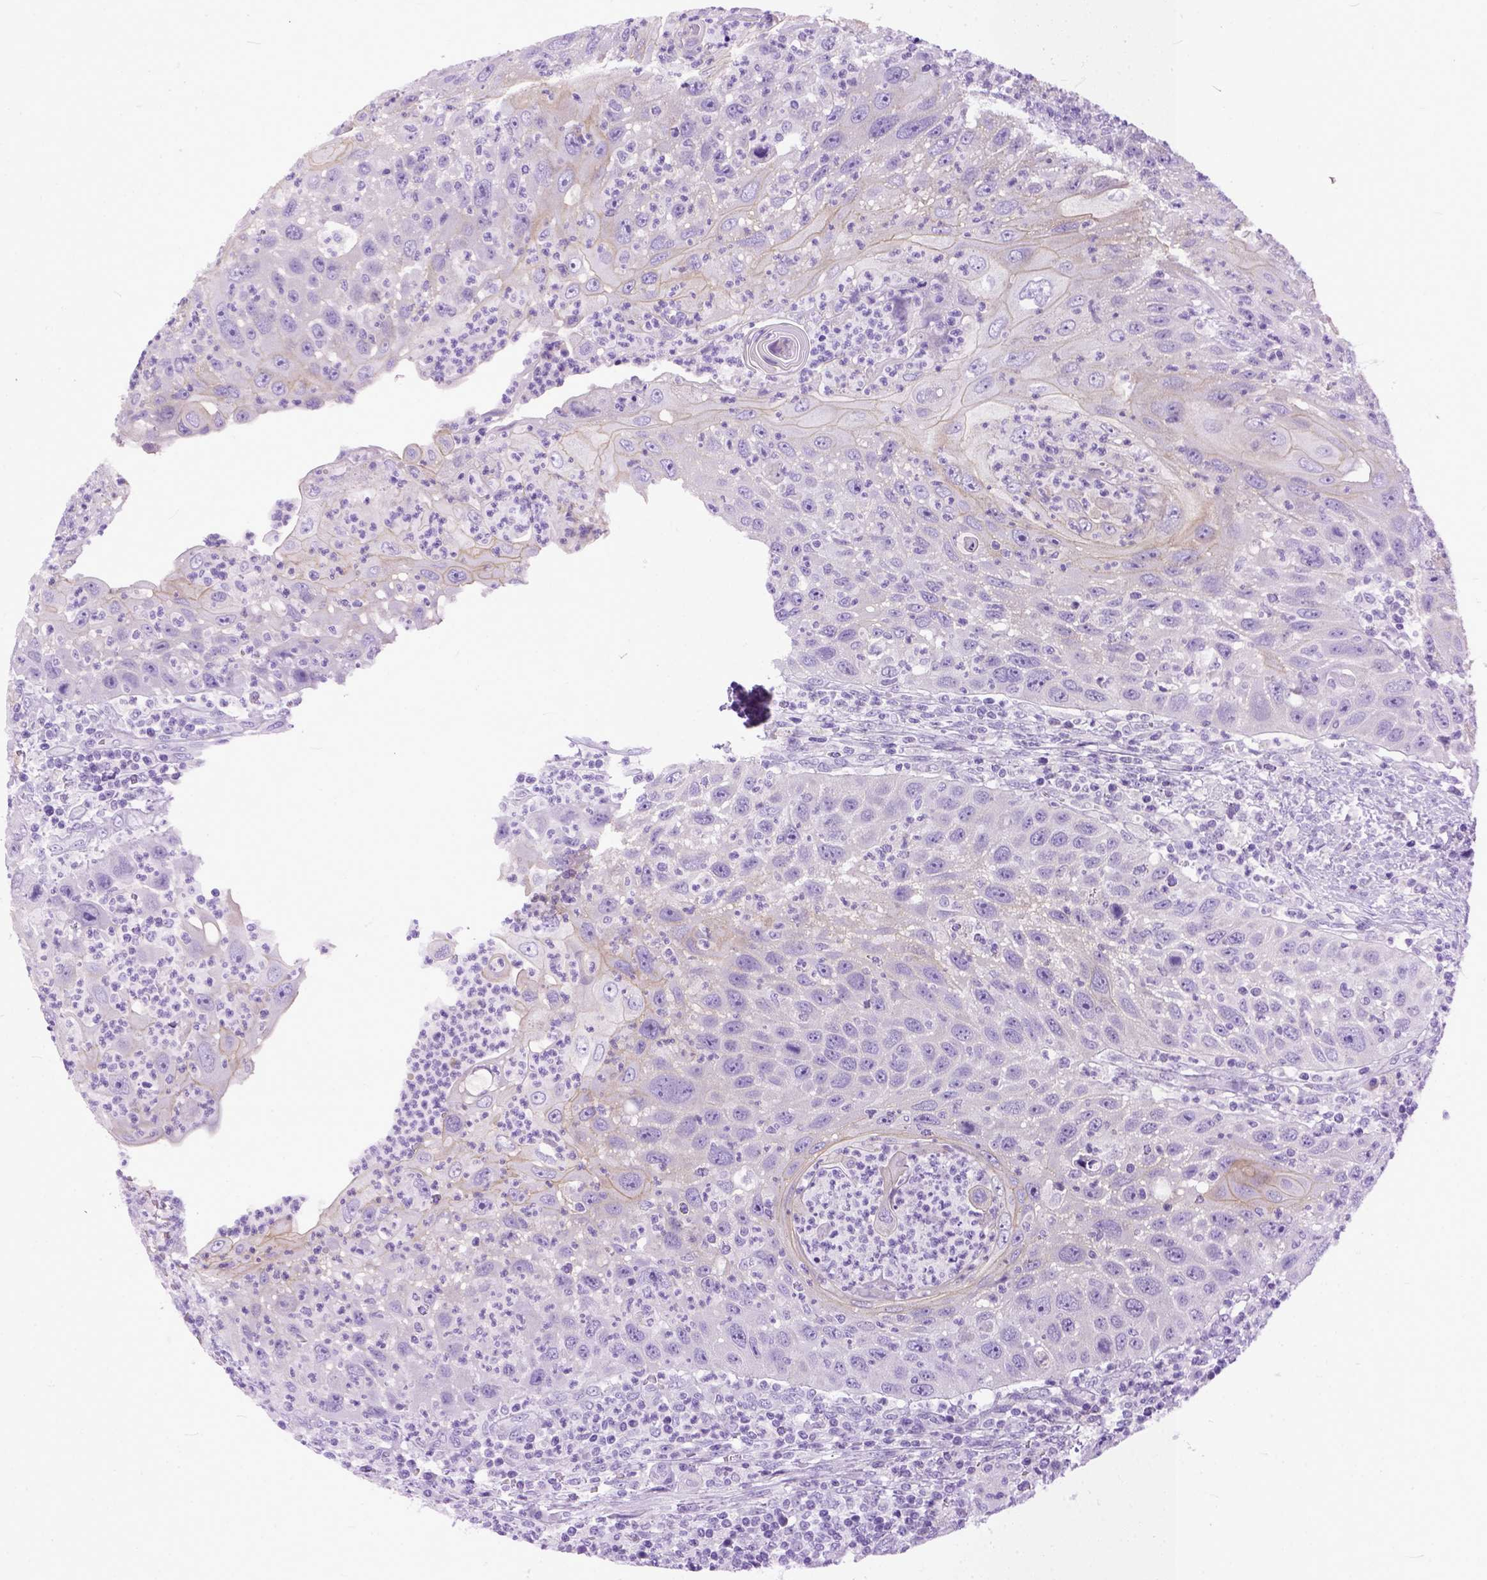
{"staining": {"intensity": "negative", "quantity": "none", "location": "none"}, "tissue": "head and neck cancer", "cell_type": "Tumor cells", "image_type": "cancer", "snomed": [{"axis": "morphology", "description": "Squamous cell carcinoma, NOS"}, {"axis": "topography", "description": "Head-Neck"}], "caption": "The immunohistochemistry (IHC) micrograph has no significant expression in tumor cells of head and neck cancer tissue.", "gene": "PPL", "patient": {"sex": "male", "age": 69}}